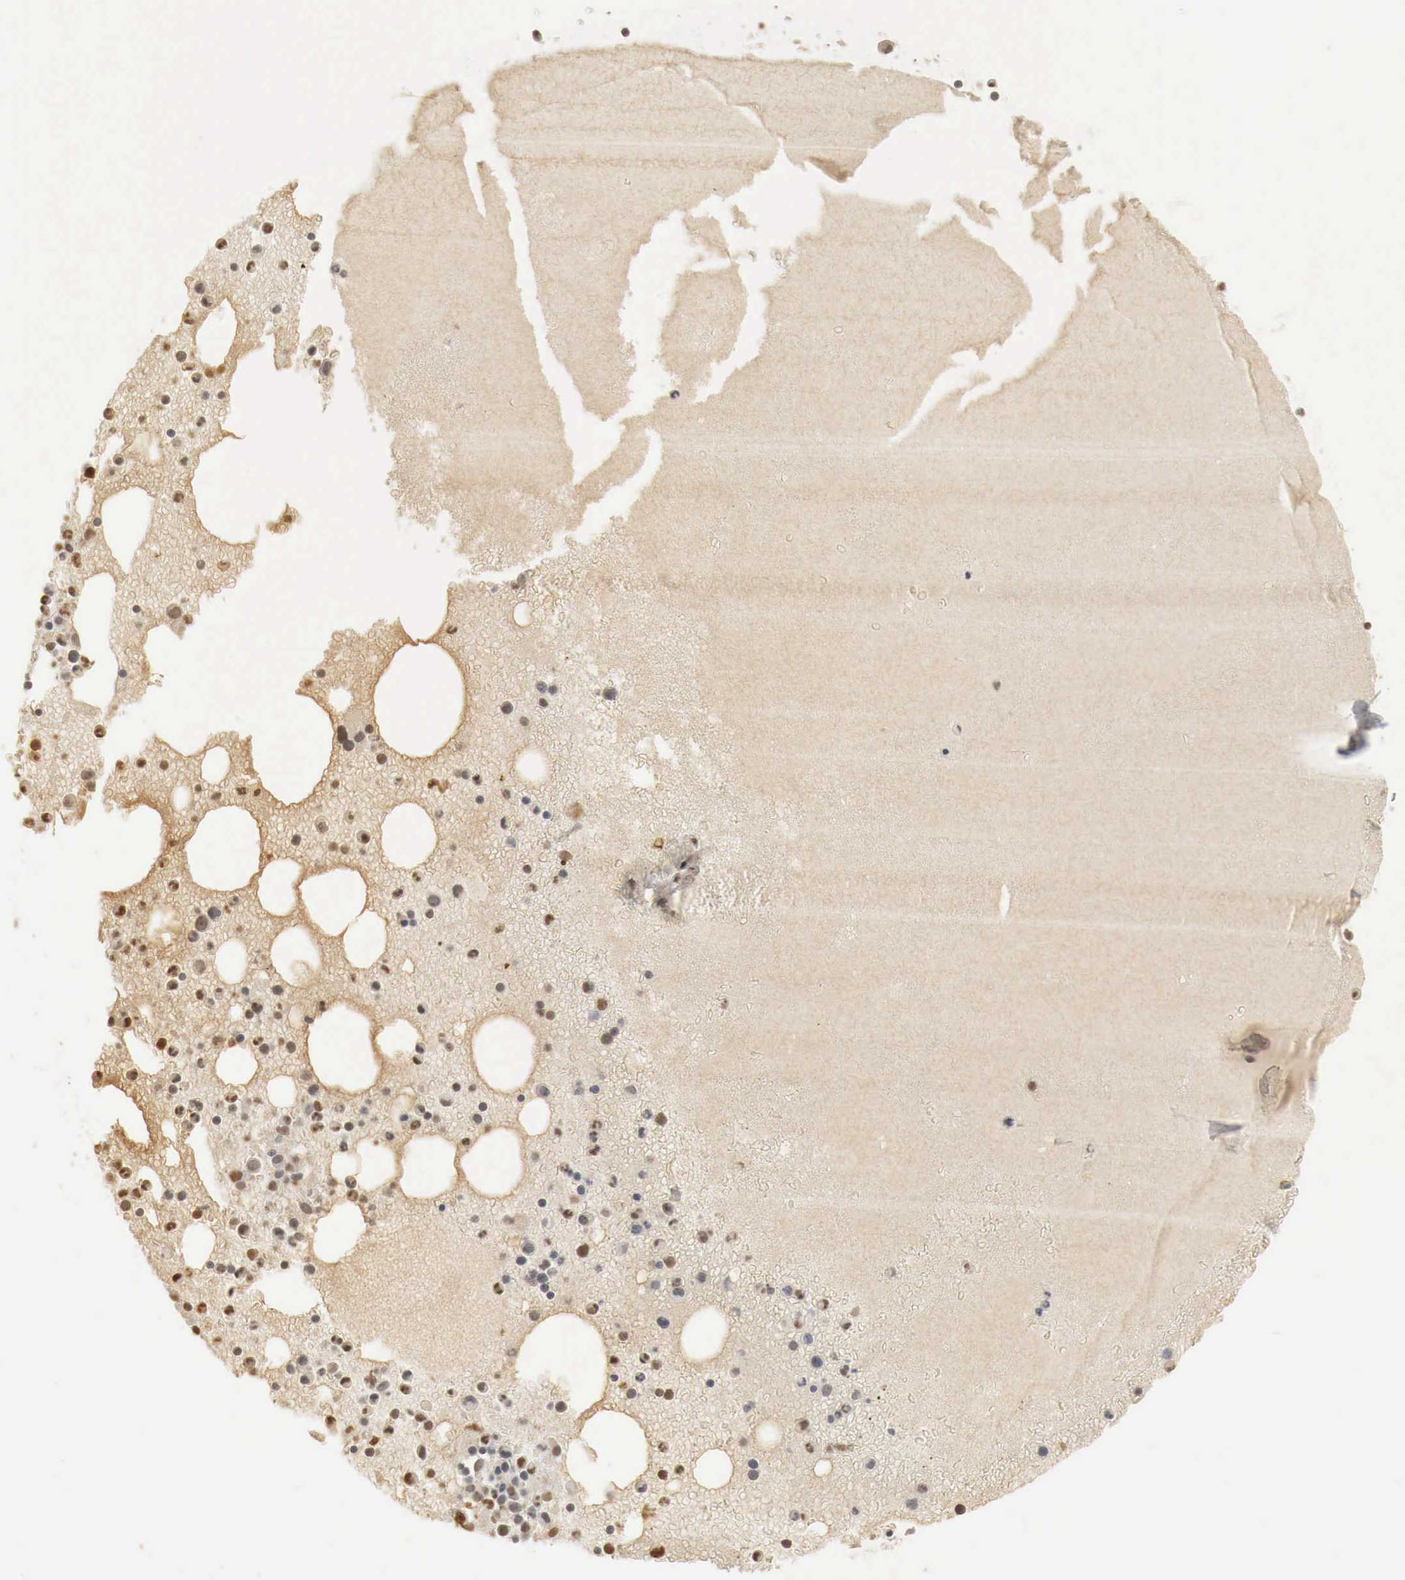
{"staining": {"intensity": "moderate", "quantity": "25%-75%", "location": "nuclear"}, "tissue": "bone marrow", "cell_type": "Hematopoietic cells", "image_type": "normal", "snomed": [{"axis": "morphology", "description": "Normal tissue, NOS"}, {"axis": "topography", "description": "Bone marrow"}], "caption": "This is a histology image of immunohistochemistry (IHC) staining of normal bone marrow, which shows moderate expression in the nuclear of hematopoietic cells.", "gene": "ERBB4", "patient": {"sex": "female", "age": 74}}